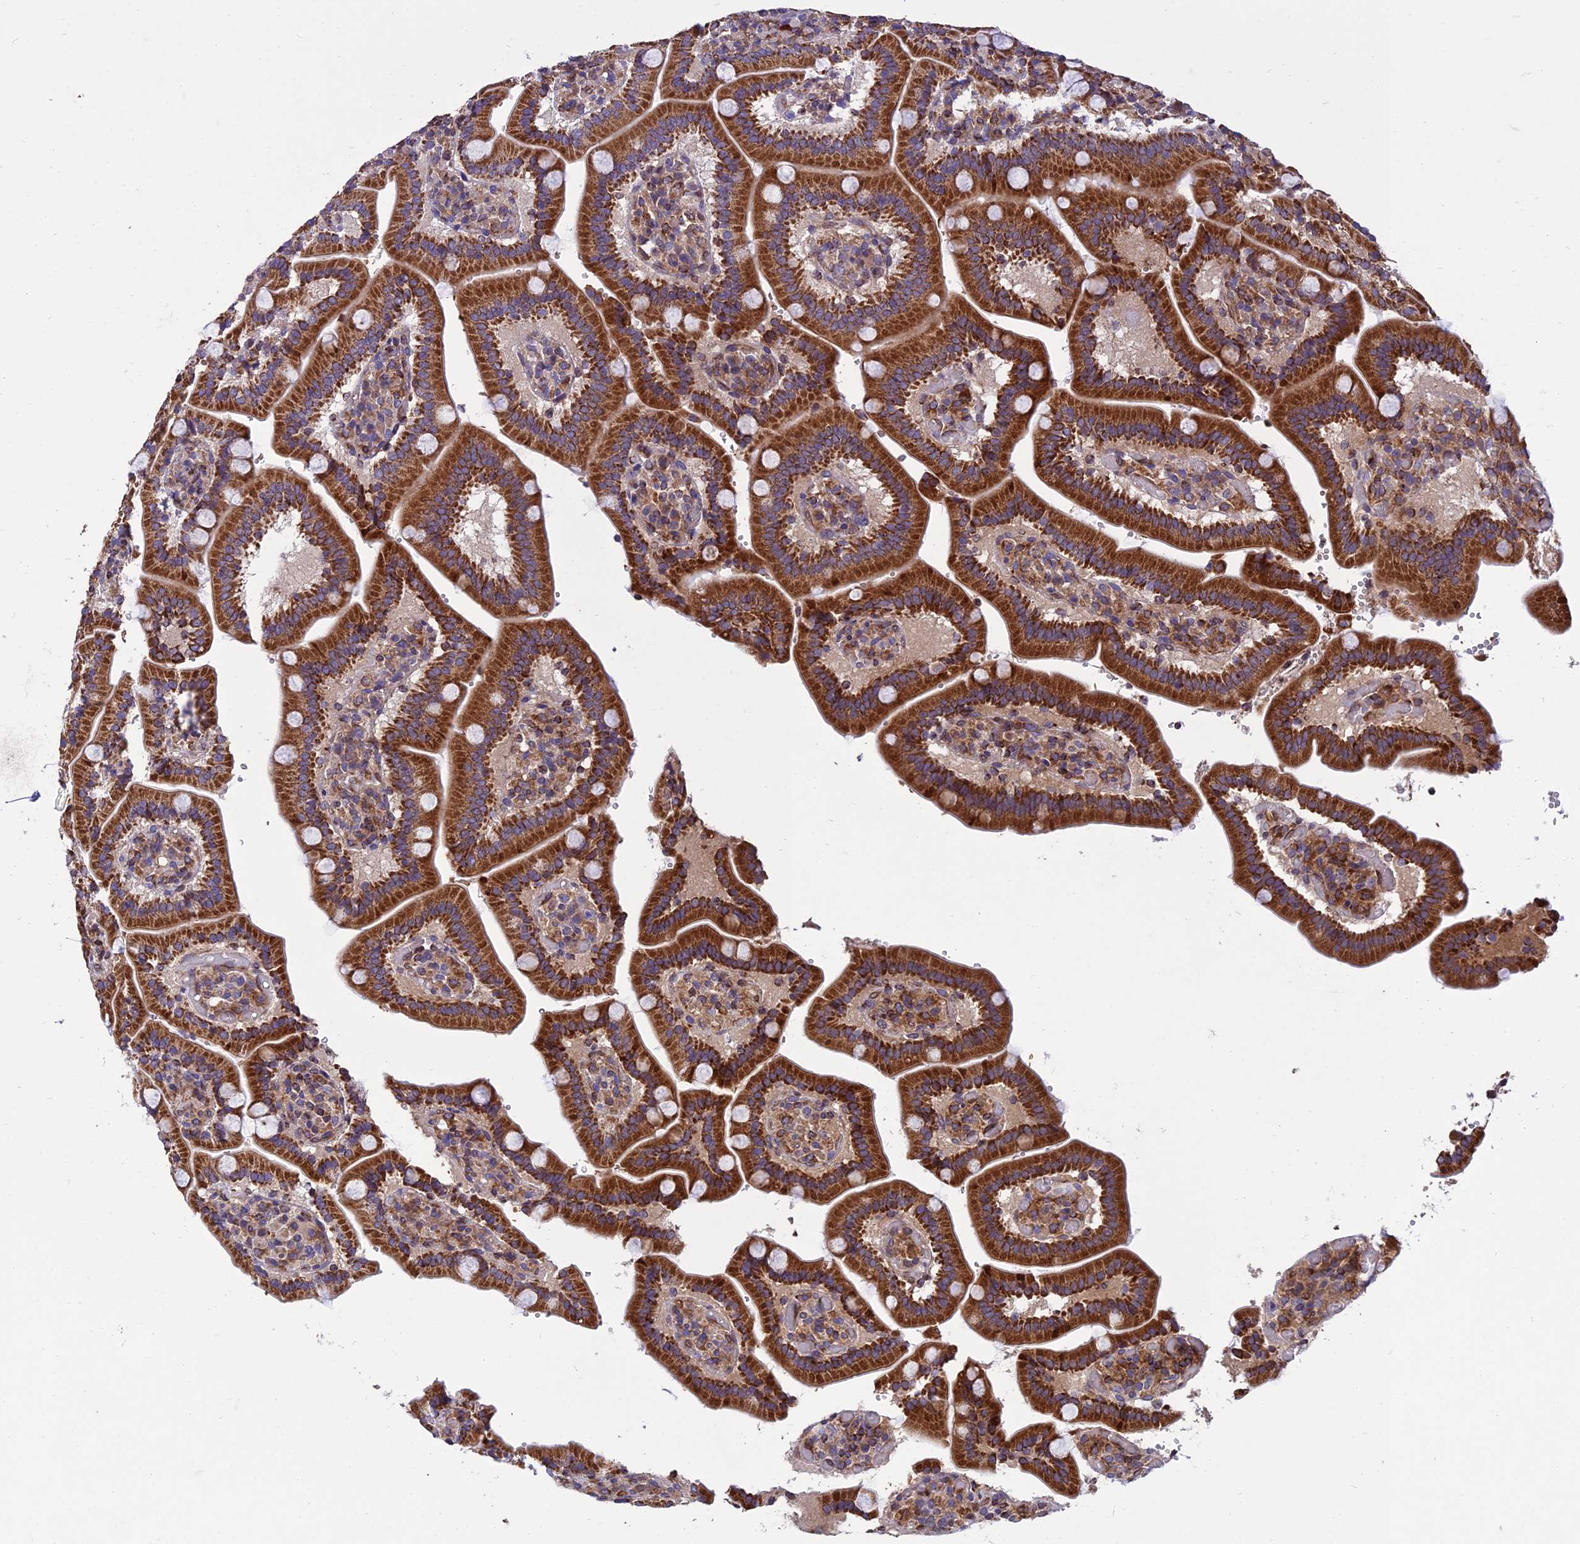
{"staining": {"intensity": "strong", "quantity": ">75%", "location": "cytoplasmic/membranous"}, "tissue": "duodenum", "cell_type": "Glandular cells", "image_type": "normal", "snomed": [{"axis": "morphology", "description": "Normal tissue, NOS"}, {"axis": "topography", "description": "Duodenum"}], "caption": "Protein staining exhibits strong cytoplasmic/membranous positivity in about >75% of glandular cells in normal duodenum.", "gene": "GIMAP1", "patient": {"sex": "female", "age": 62}}